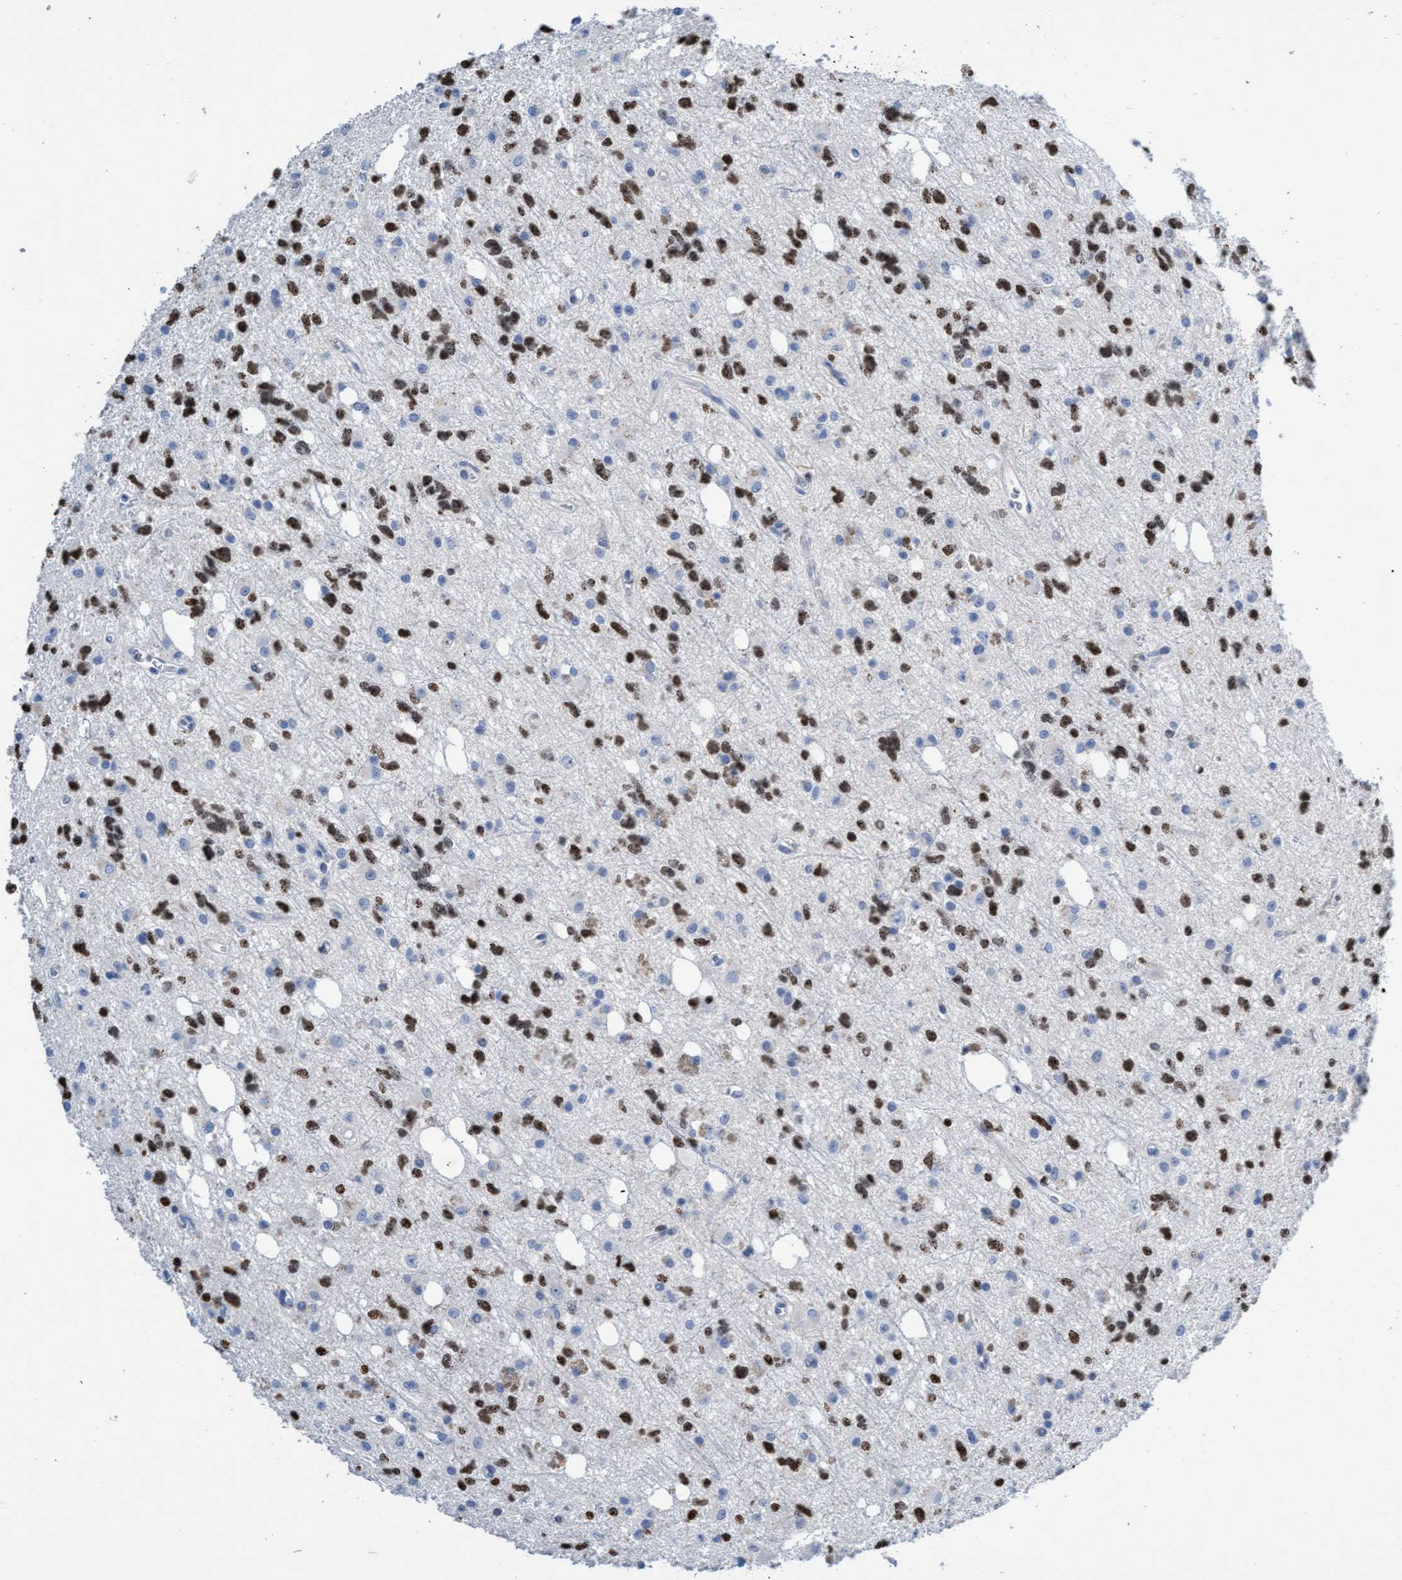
{"staining": {"intensity": "moderate", "quantity": "25%-75%", "location": "nuclear"}, "tissue": "glioma", "cell_type": "Tumor cells", "image_type": "cancer", "snomed": [{"axis": "morphology", "description": "Glioma, malignant, High grade"}, {"axis": "topography", "description": "Brain"}], "caption": "This micrograph displays immunohistochemistry (IHC) staining of human malignant high-grade glioma, with medium moderate nuclear staining in about 25%-75% of tumor cells.", "gene": "CBX2", "patient": {"sex": "female", "age": 62}}